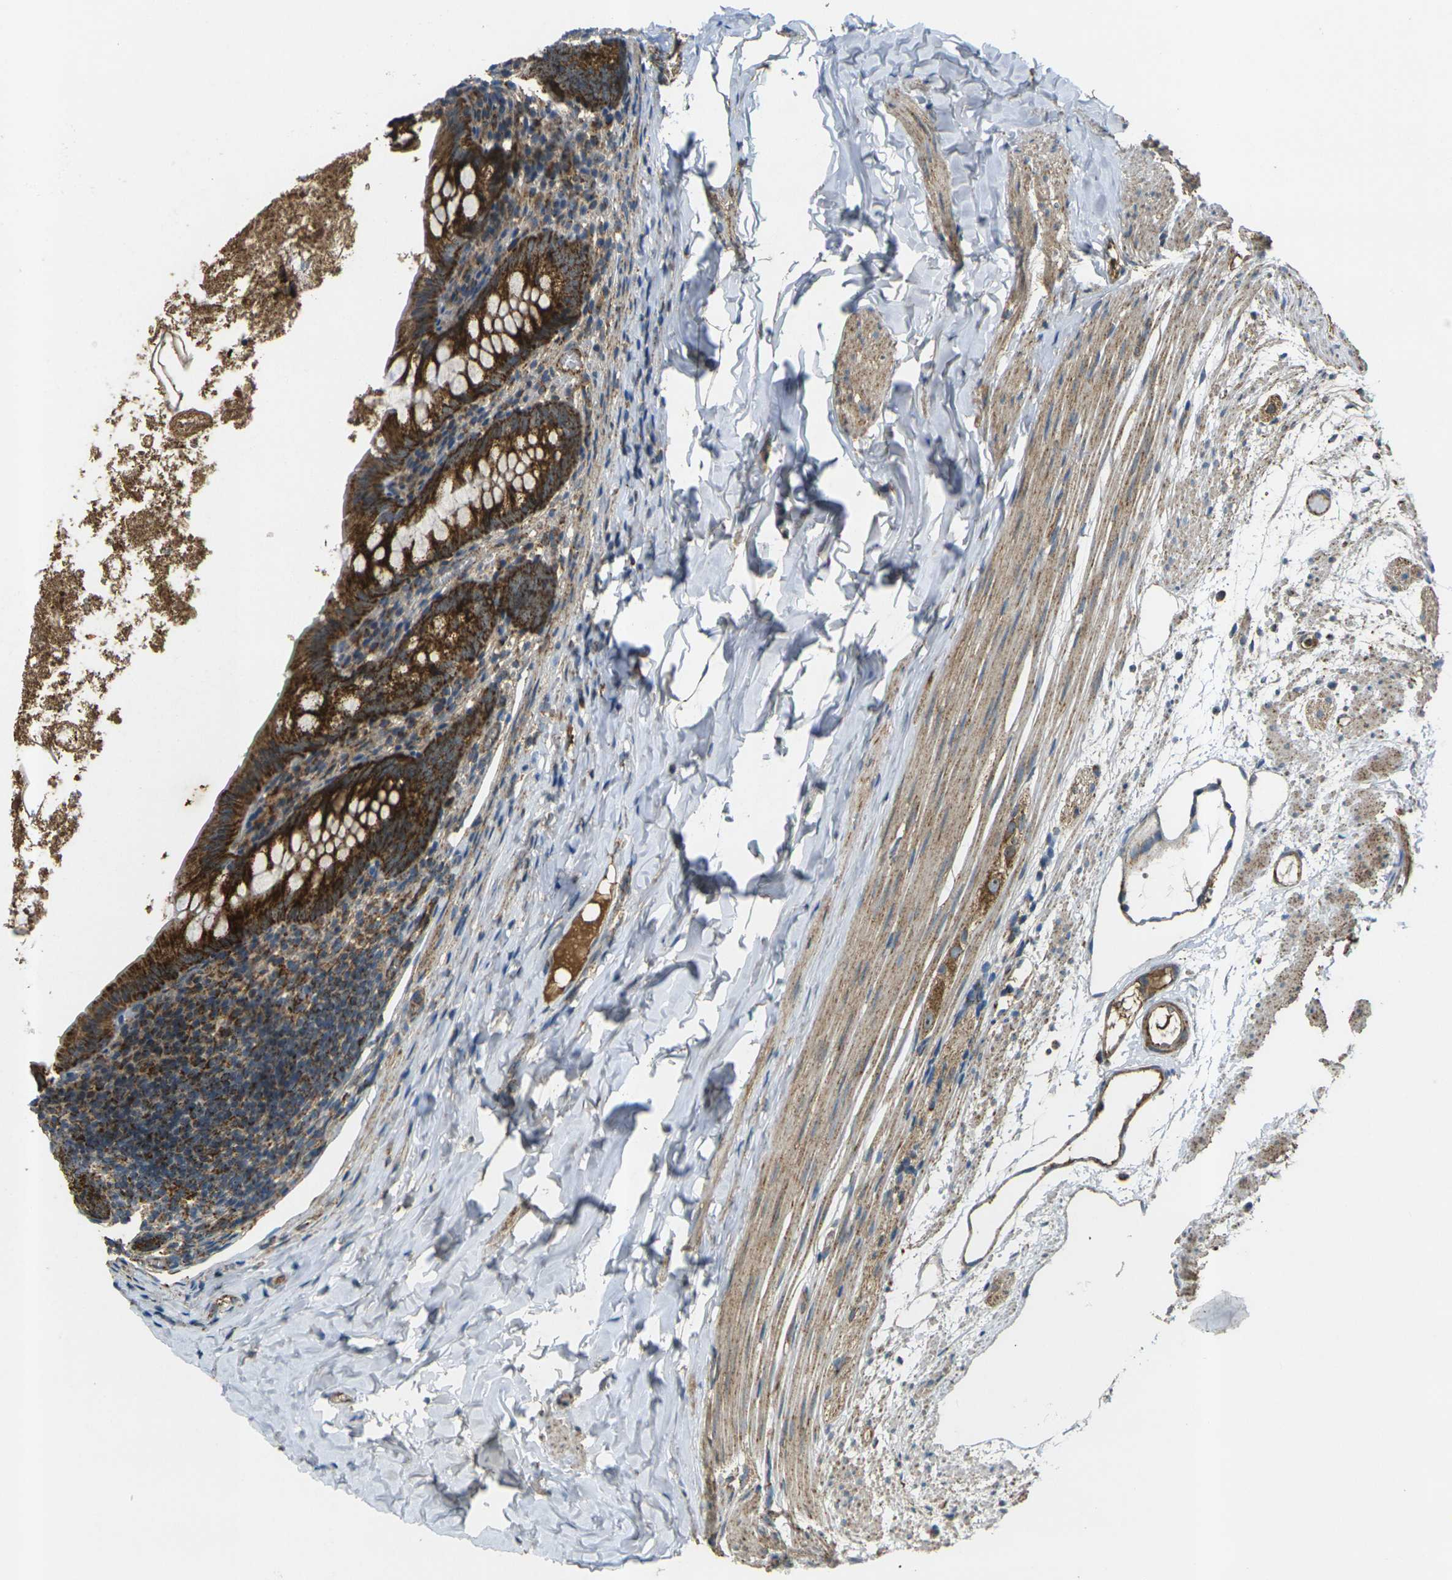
{"staining": {"intensity": "strong", "quantity": ">75%", "location": "cytoplasmic/membranous"}, "tissue": "appendix", "cell_type": "Glandular cells", "image_type": "normal", "snomed": [{"axis": "morphology", "description": "Normal tissue, NOS"}, {"axis": "topography", "description": "Appendix"}], "caption": "Glandular cells display high levels of strong cytoplasmic/membranous staining in approximately >75% of cells in benign human appendix.", "gene": "IGF1R", "patient": {"sex": "female", "age": 10}}